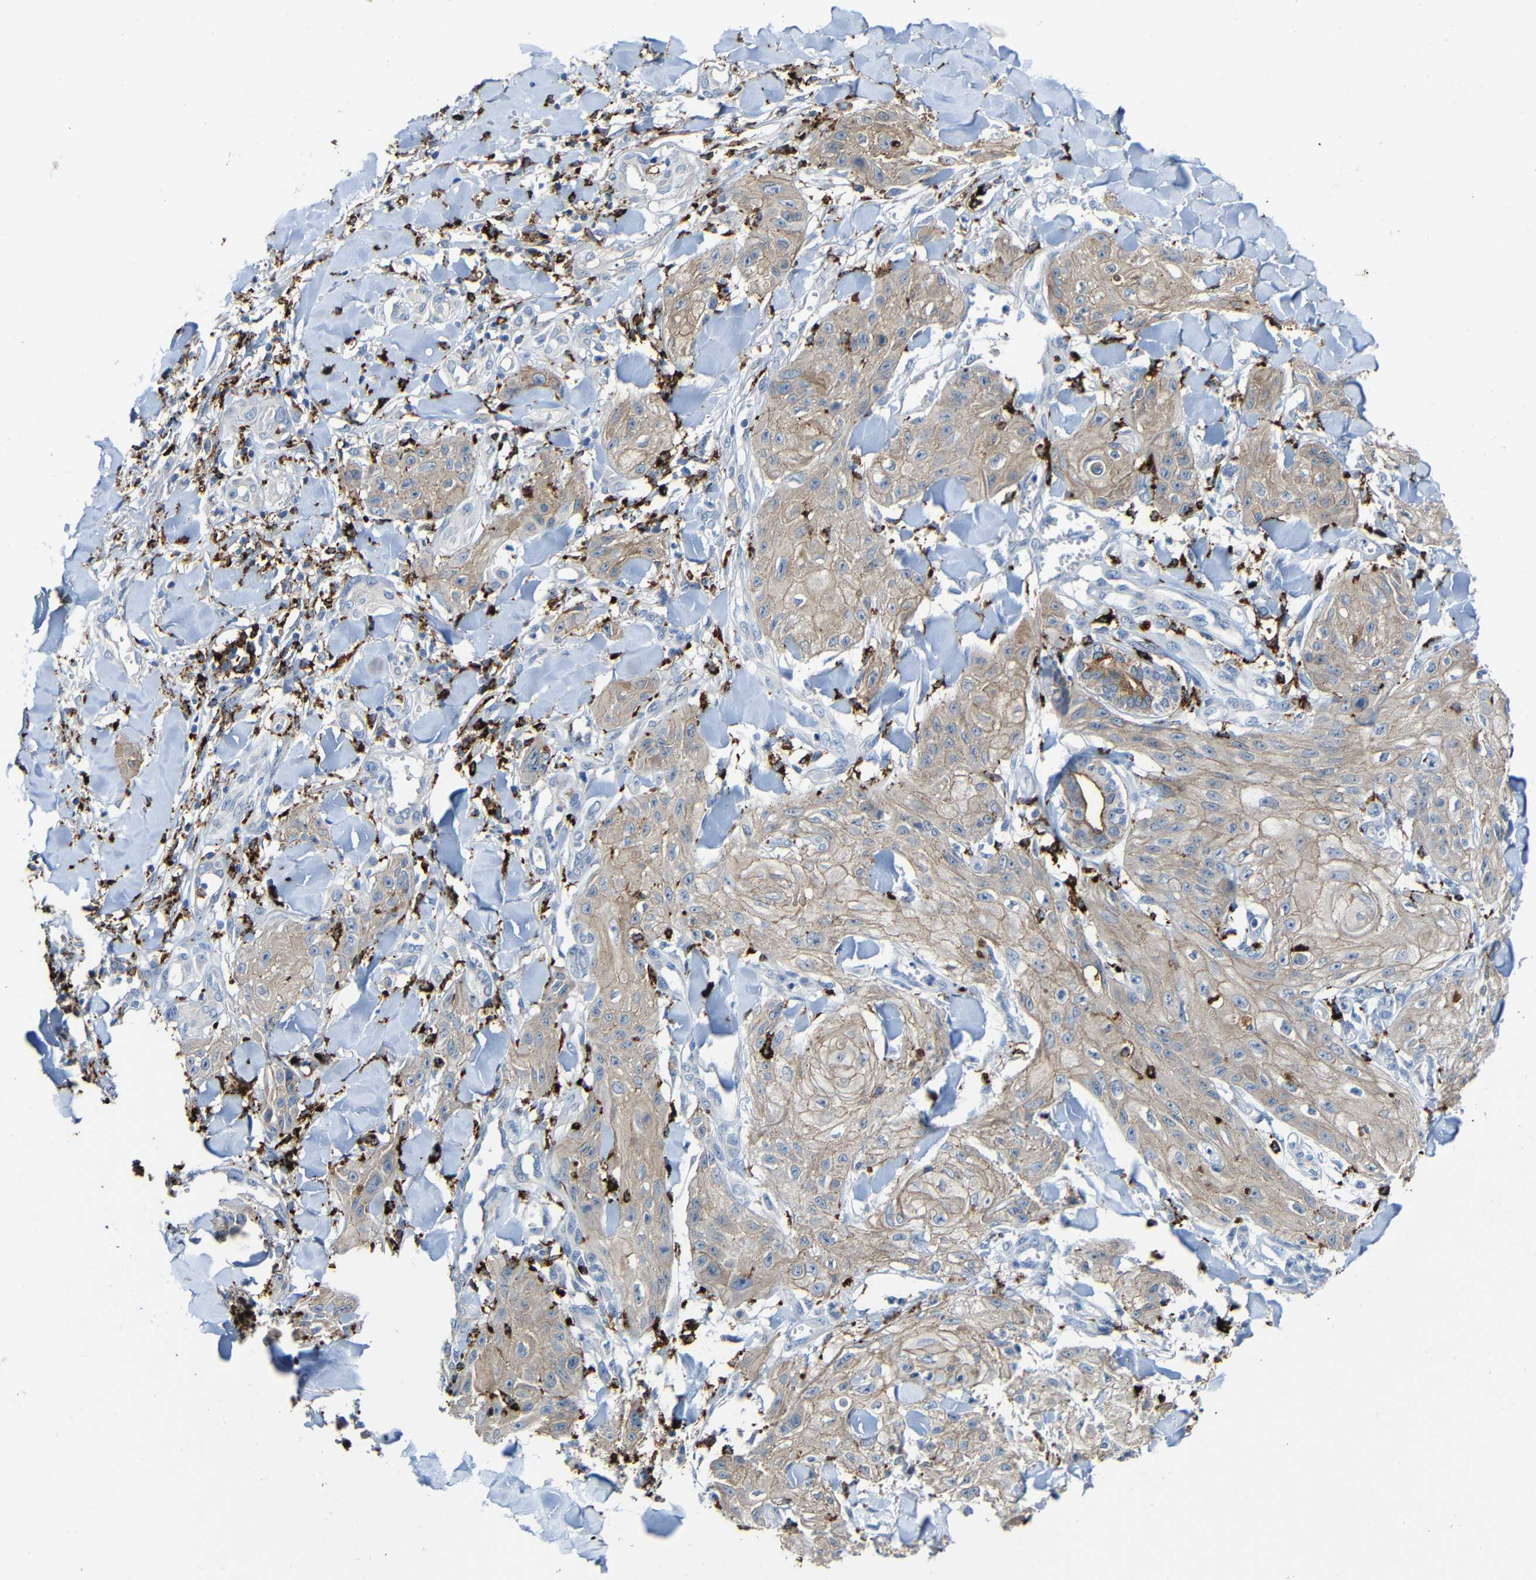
{"staining": {"intensity": "moderate", "quantity": ">75%", "location": "cytoplasmic/membranous"}, "tissue": "skin cancer", "cell_type": "Tumor cells", "image_type": "cancer", "snomed": [{"axis": "morphology", "description": "Squamous cell carcinoma, NOS"}, {"axis": "topography", "description": "Skin"}], "caption": "Human skin cancer stained with a brown dye displays moderate cytoplasmic/membranous positive positivity in approximately >75% of tumor cells.", "gene": "HLA-DMA", "patient": {"sex": "male", "age": 74}}